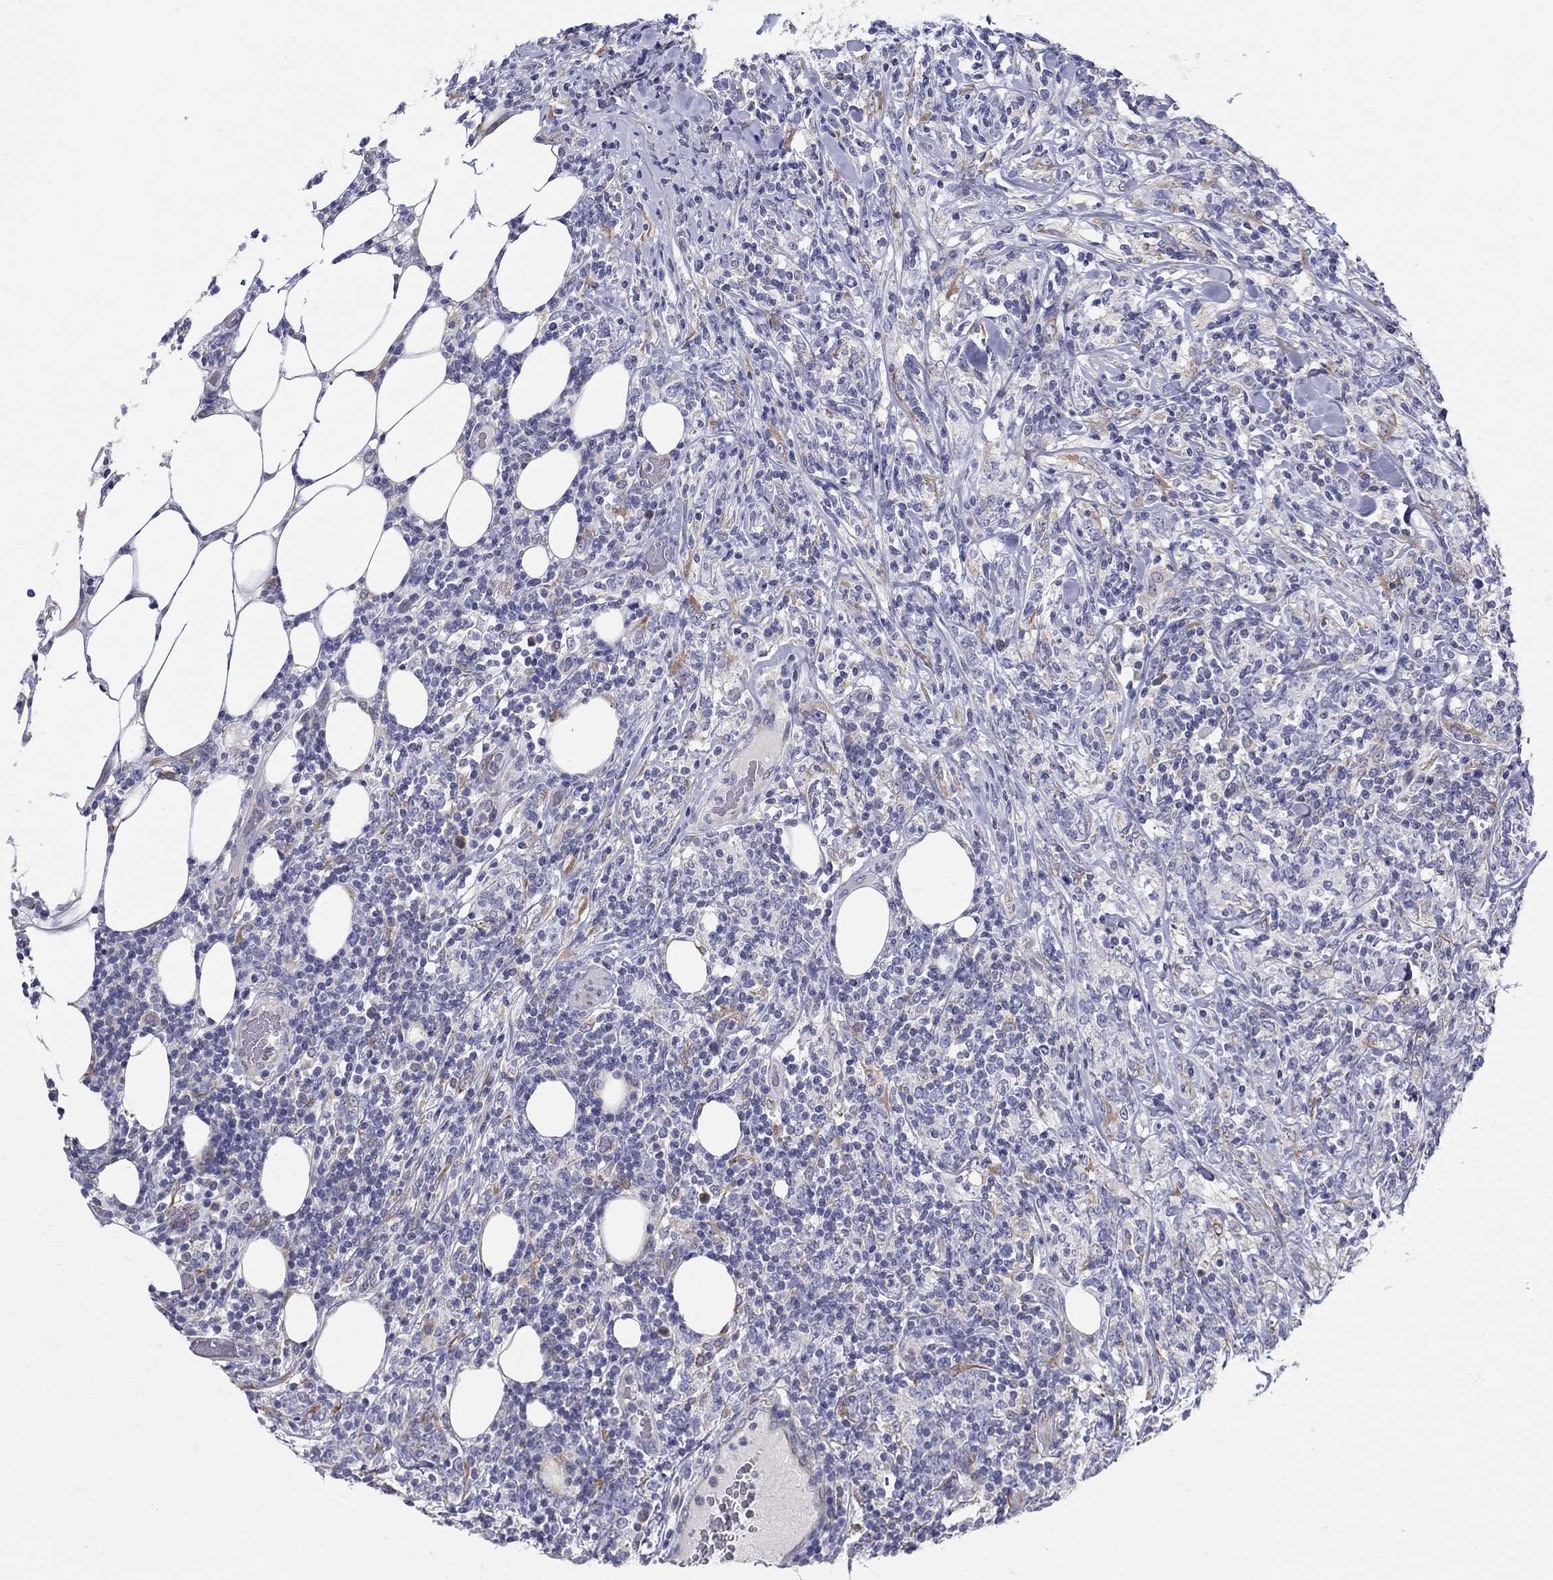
{"staining": {"intensity": "negative", "quantity": "none", "location": "none"}, "tissue": "lymphoma", "cell_type": "Tumor cells", "image_type": "cancer", "snomed": [{"axis": "morphology", "description": "Malignant lymphoma, non-Hodgkin's type, High grade"}, {"axis": "topography", "description": "Lymph node"}], "caption": "The immunohistochemistry micrograph has no significant positivity in tumor cells of lymphoma tissue. (DAB IHC with hematoxylin counter stain).", "gene": "QRFPR", "patient": {"sex": "female", "age": 84}}